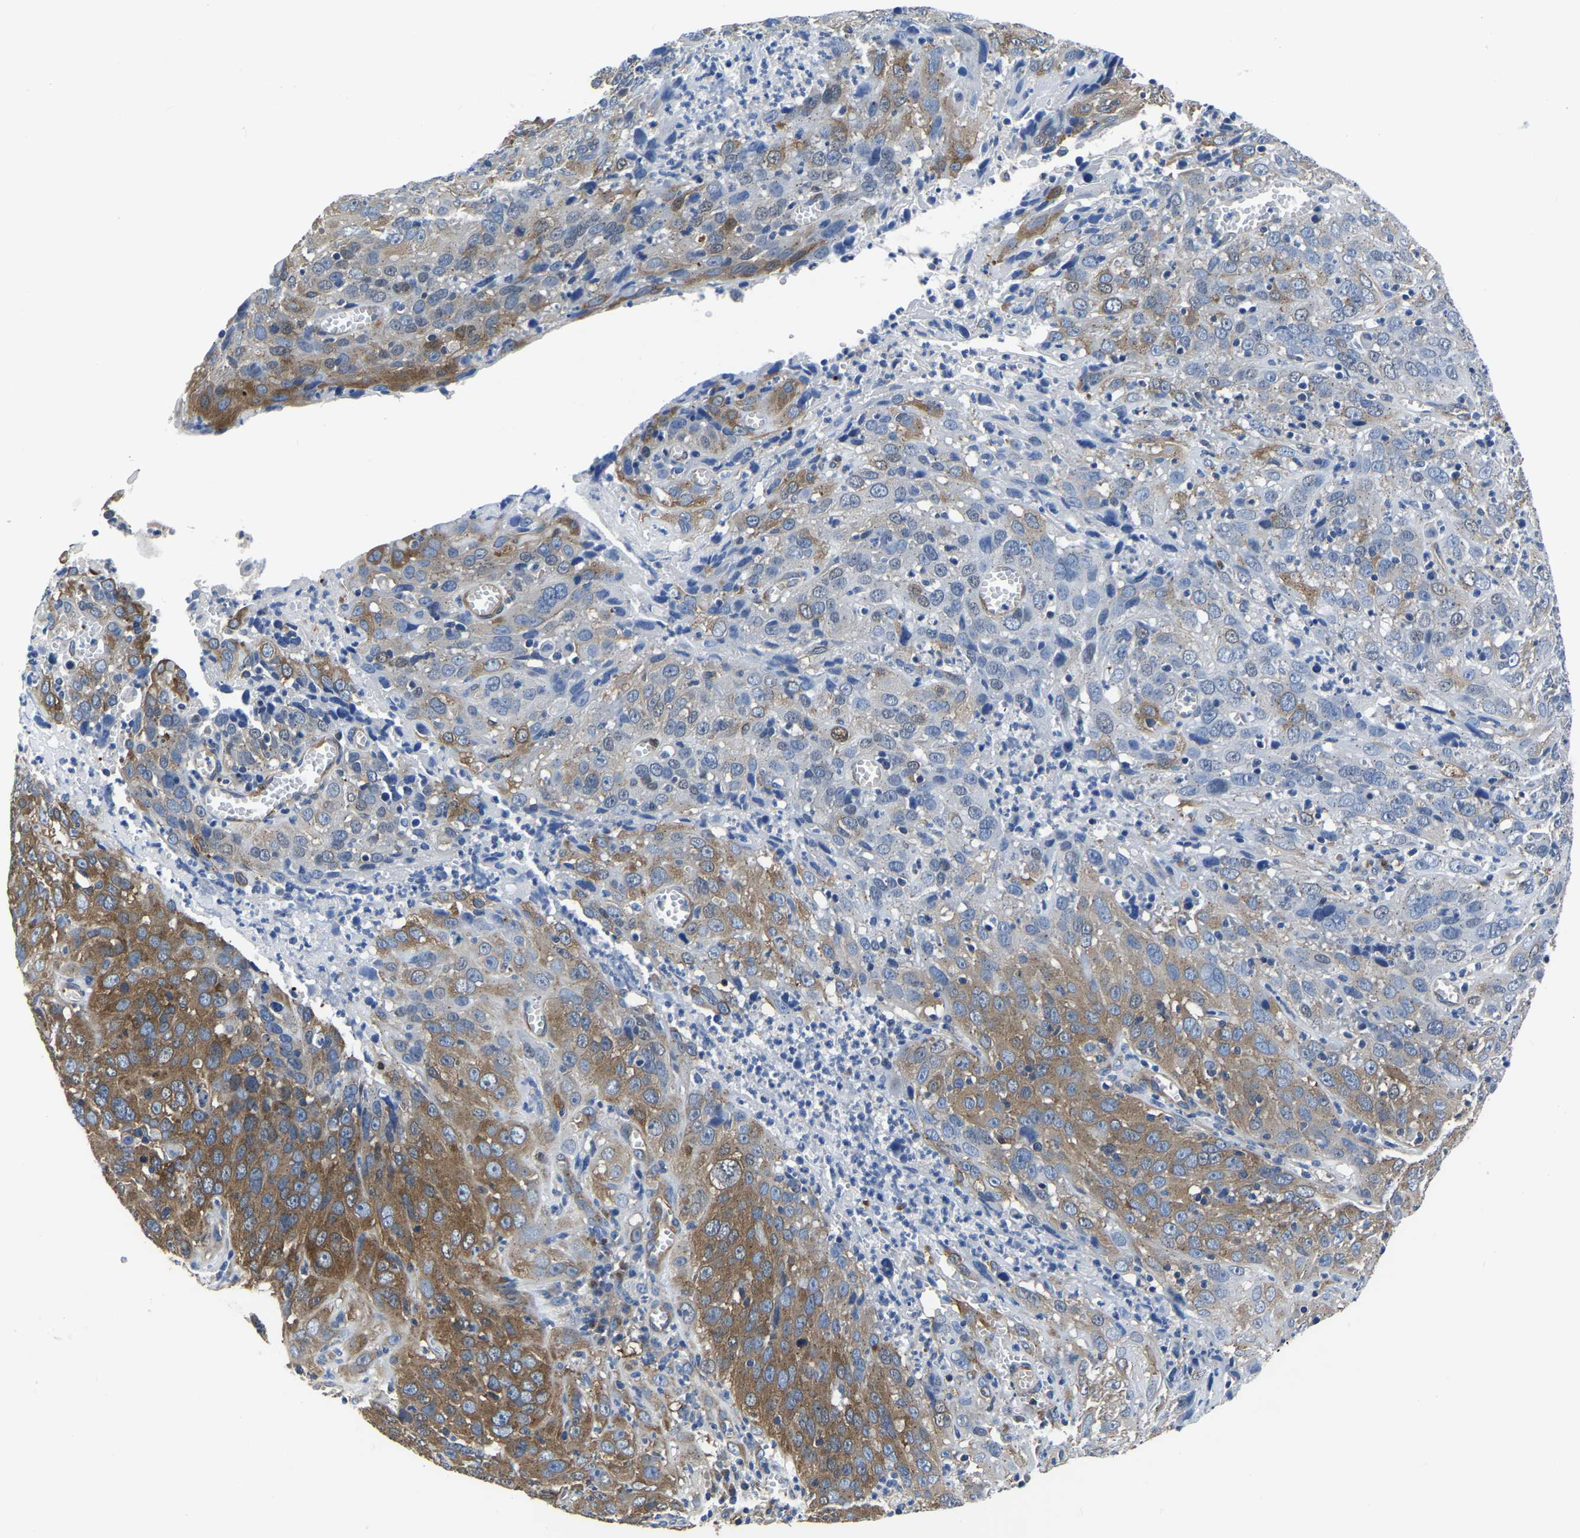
{"staining": {"intensity": "strong", "quantity": "25%-75%", "location": "cytoplasmic/membranous"}, "tissue": "cervical cancer", "cell_type": "Tumor cells", "image_type": "cancer", "snomed": [{"axis": "morphology", "description": "Squamous cell carcinoma, NOS"}, {"axis": "topography", "description": "Cervix"}], "caption": "Tumor cells reveal high levels of strong cytoplasmic/membranous staining in approximately 25%-75% of cells in human squamous cell carcinoma (cervical). The protein is shown in brown color, while the nuclei are stained blue.", "gene": "TFG", "patient": {"sex": "female", "age": 32}}